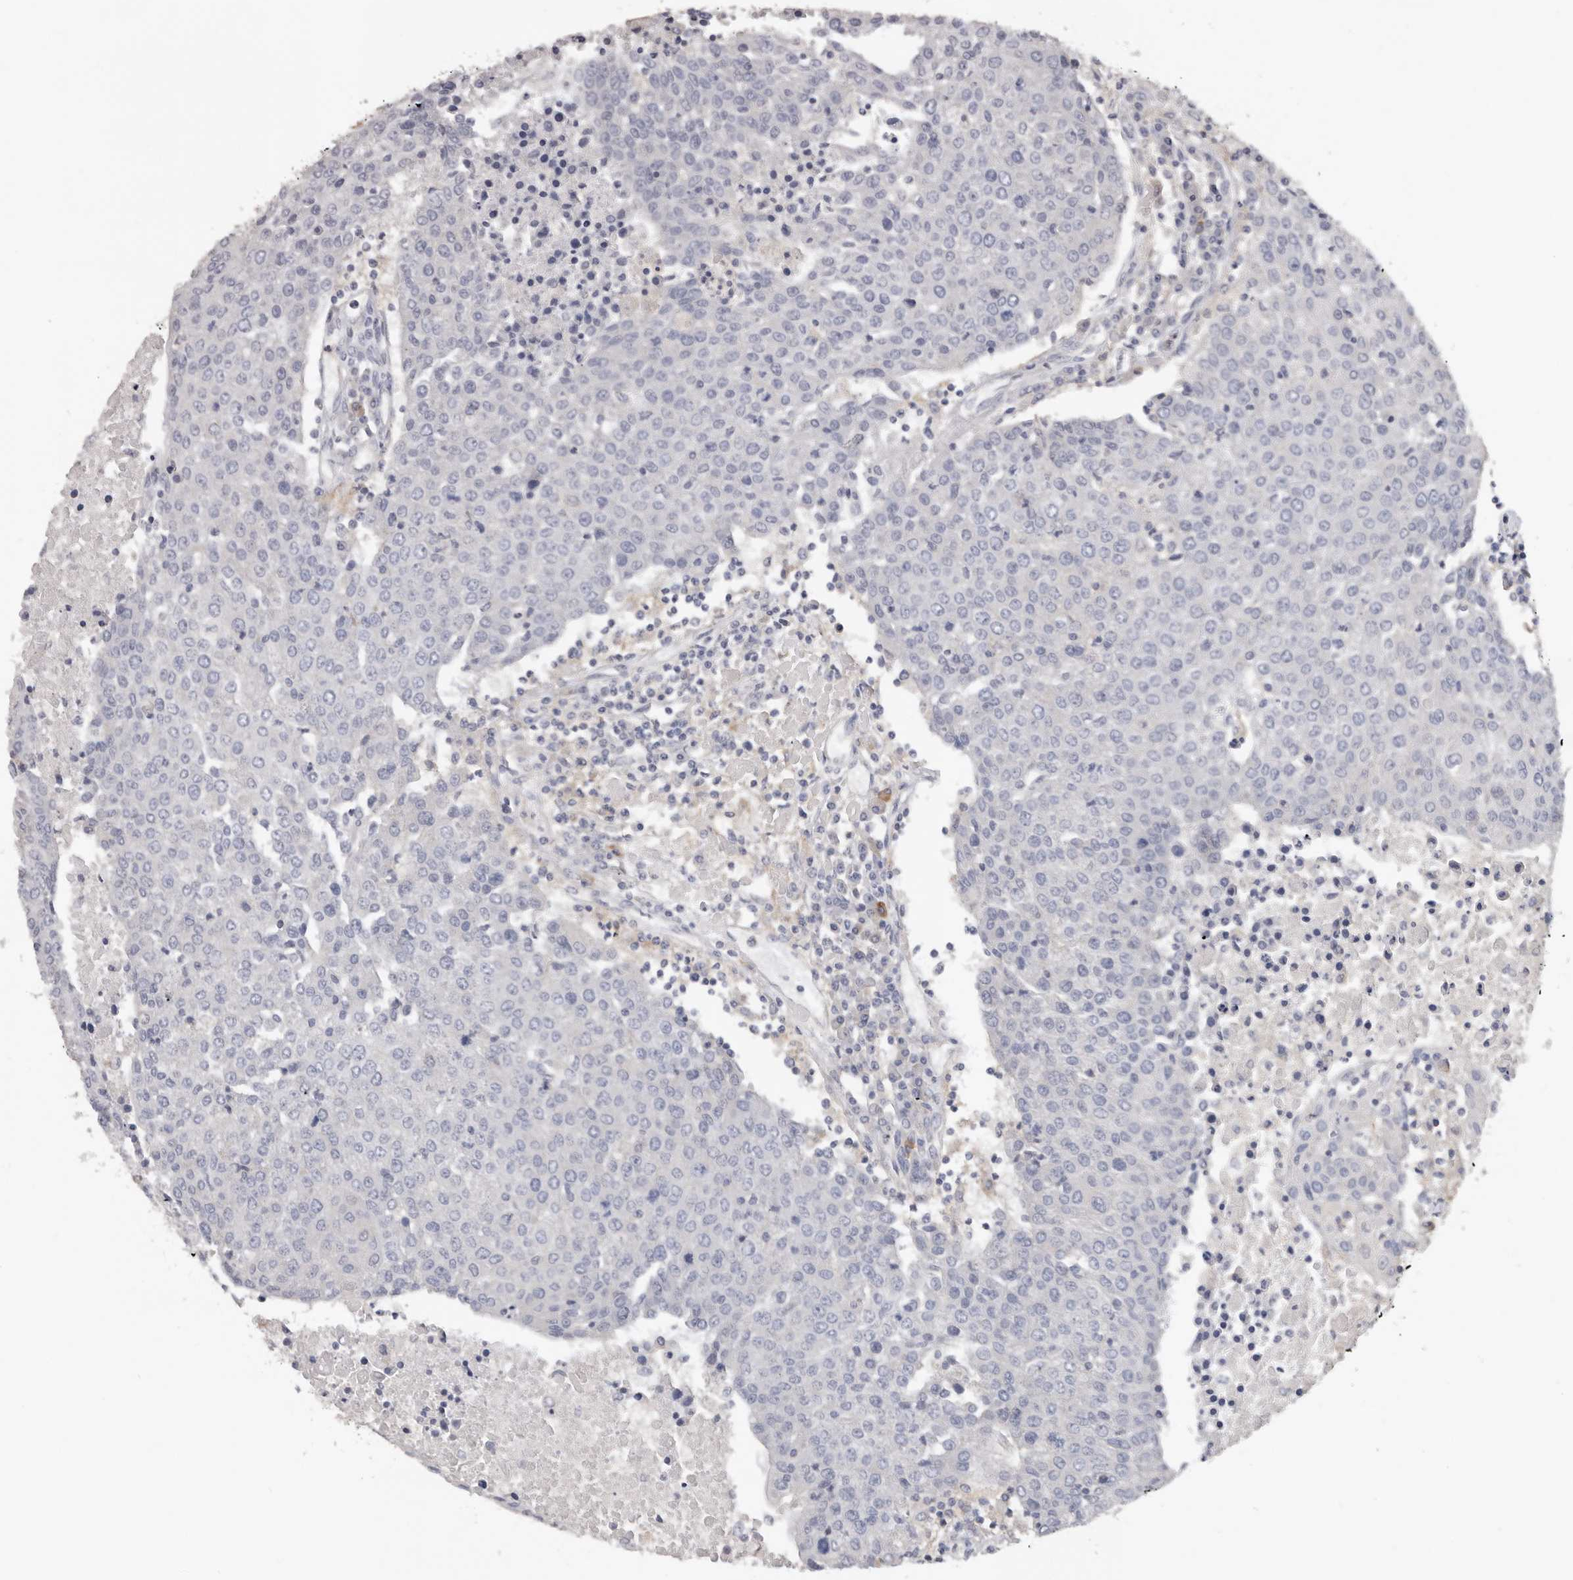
{"staining": {"intensity": "negative", "quantity": "none", "location": "none"}, "tissue": "urothelial cancer", "cell_type": "Tumor cells", "image_type": "cancer", "snomed": [{"axis": "morphology", "description": "Urothelial carcinoma, High grade"}, {"axis": "topography", "description": "Urinary bladder"}], "caption": "This is an IHC image of high-grade urothelial carcinoma. There is no expression in tumor cells.", "gene": "WDTC1", "patient": {"sex": "female", "age": 85}}